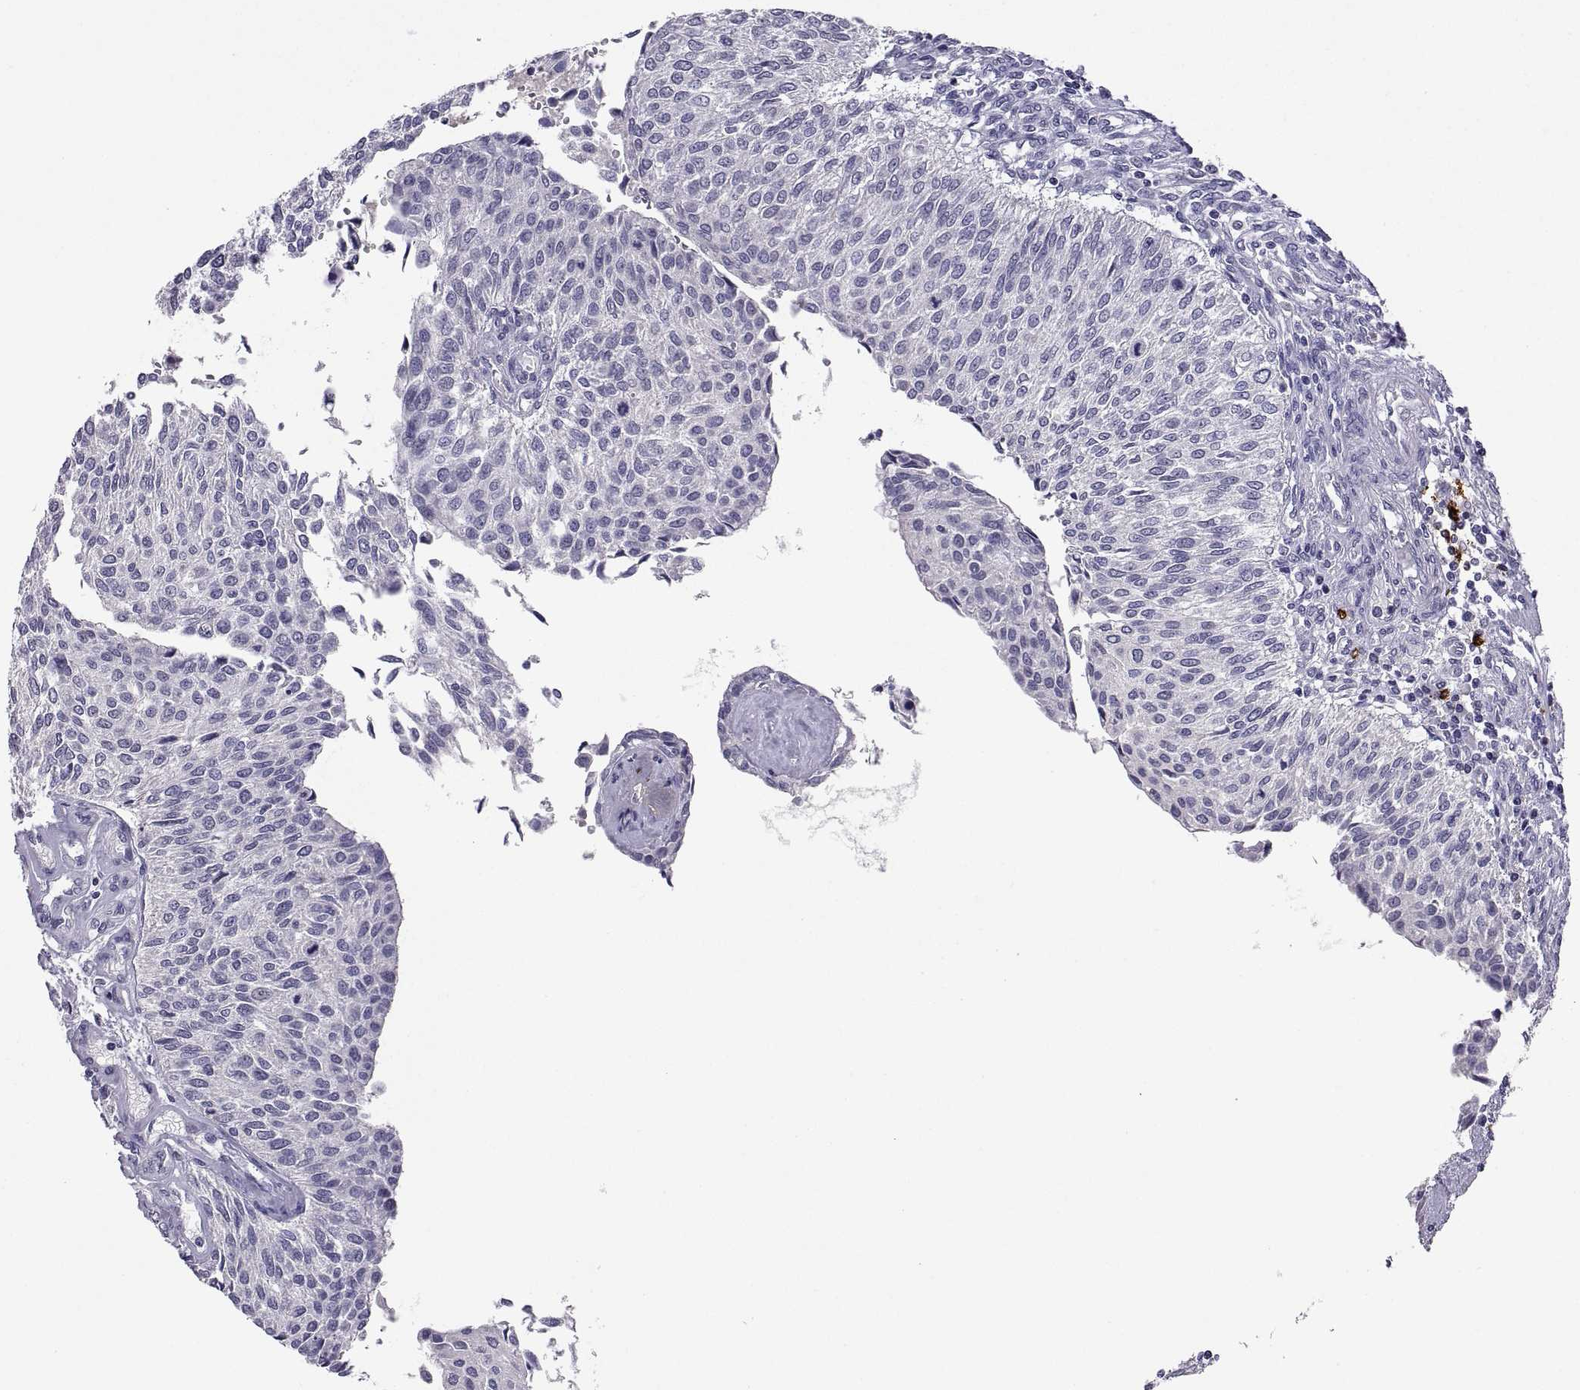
{"staining": {"intensity": "negative", "quantity": "none", "location": "none"}, "tissue": "urothelial cancer", "cell_type": "Tumor cells", "image_type": "cancer", "snomed": [{"axis": "morphology", "description": "Urothelial carcinoma, NOS"}, {"axis": "topography", "description": "Urinary bladder"}], "caption": "Immunohistochemical staining of urothelial cancer shows no significant positivity in tumor cells.", "gene": "MS4A1", "patient": {"sex": "male", "age": 55}}